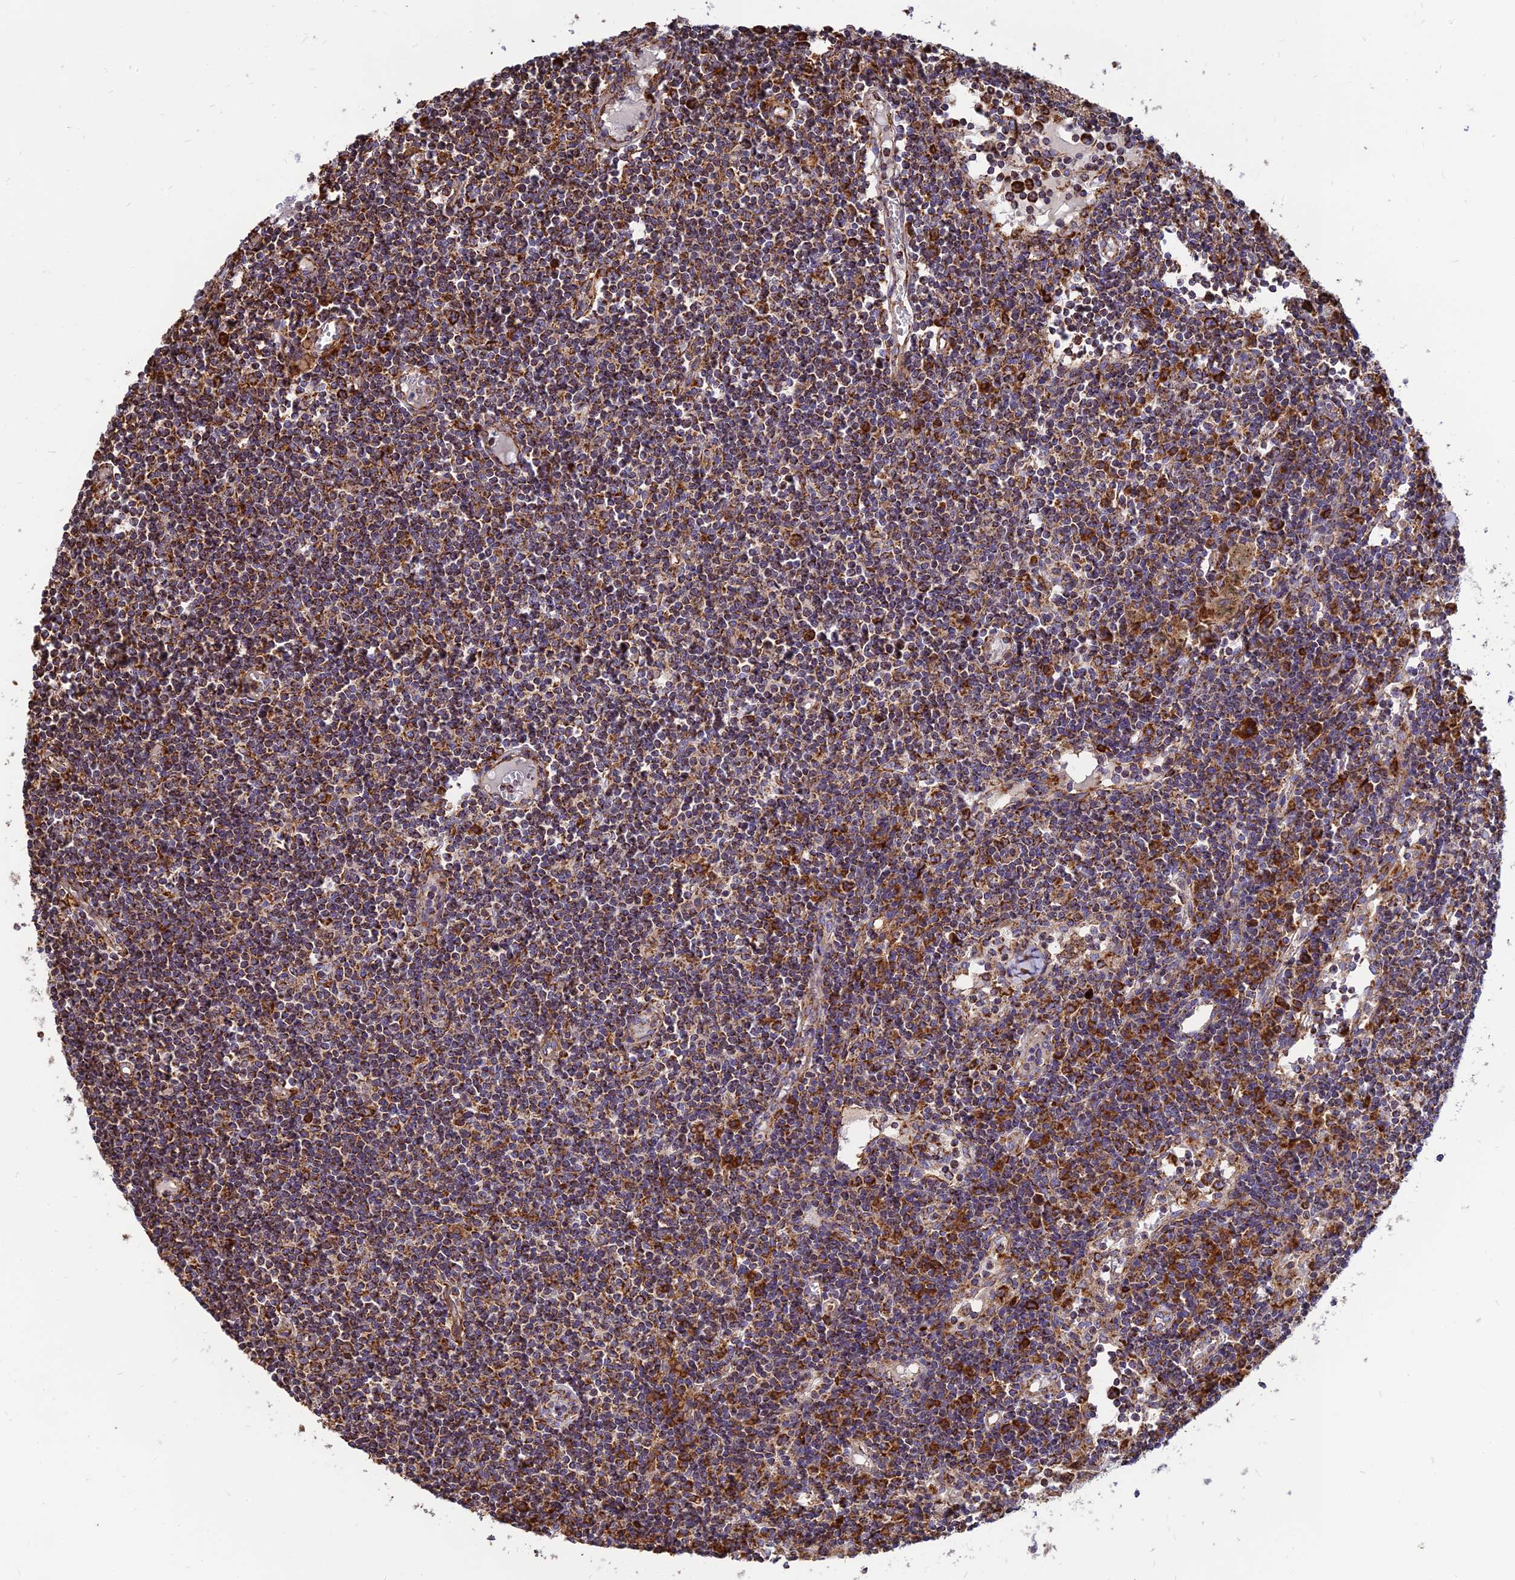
{"staining": {"intensity": "strong", "quantity": ">75%", "location": "cytoplasmic/membranous"}, "tissue": "lymph node", "cell_type": "Germinal center cells", "image_type": "normal", "snomed": [{"axis": "morphology", "description": "Normal tissue, NOS"}, {"axis": "topography", "description": "Lymph node"}], "caption": "IHC micrograph of benign lymph node stained for a protein (brown), which shows high levels of strong cytoplasmic/membranous staining in approximately >75% of germinal center cells.", "gene": "THUMPD2", "patient": {"sex": "female", "age": 55}}